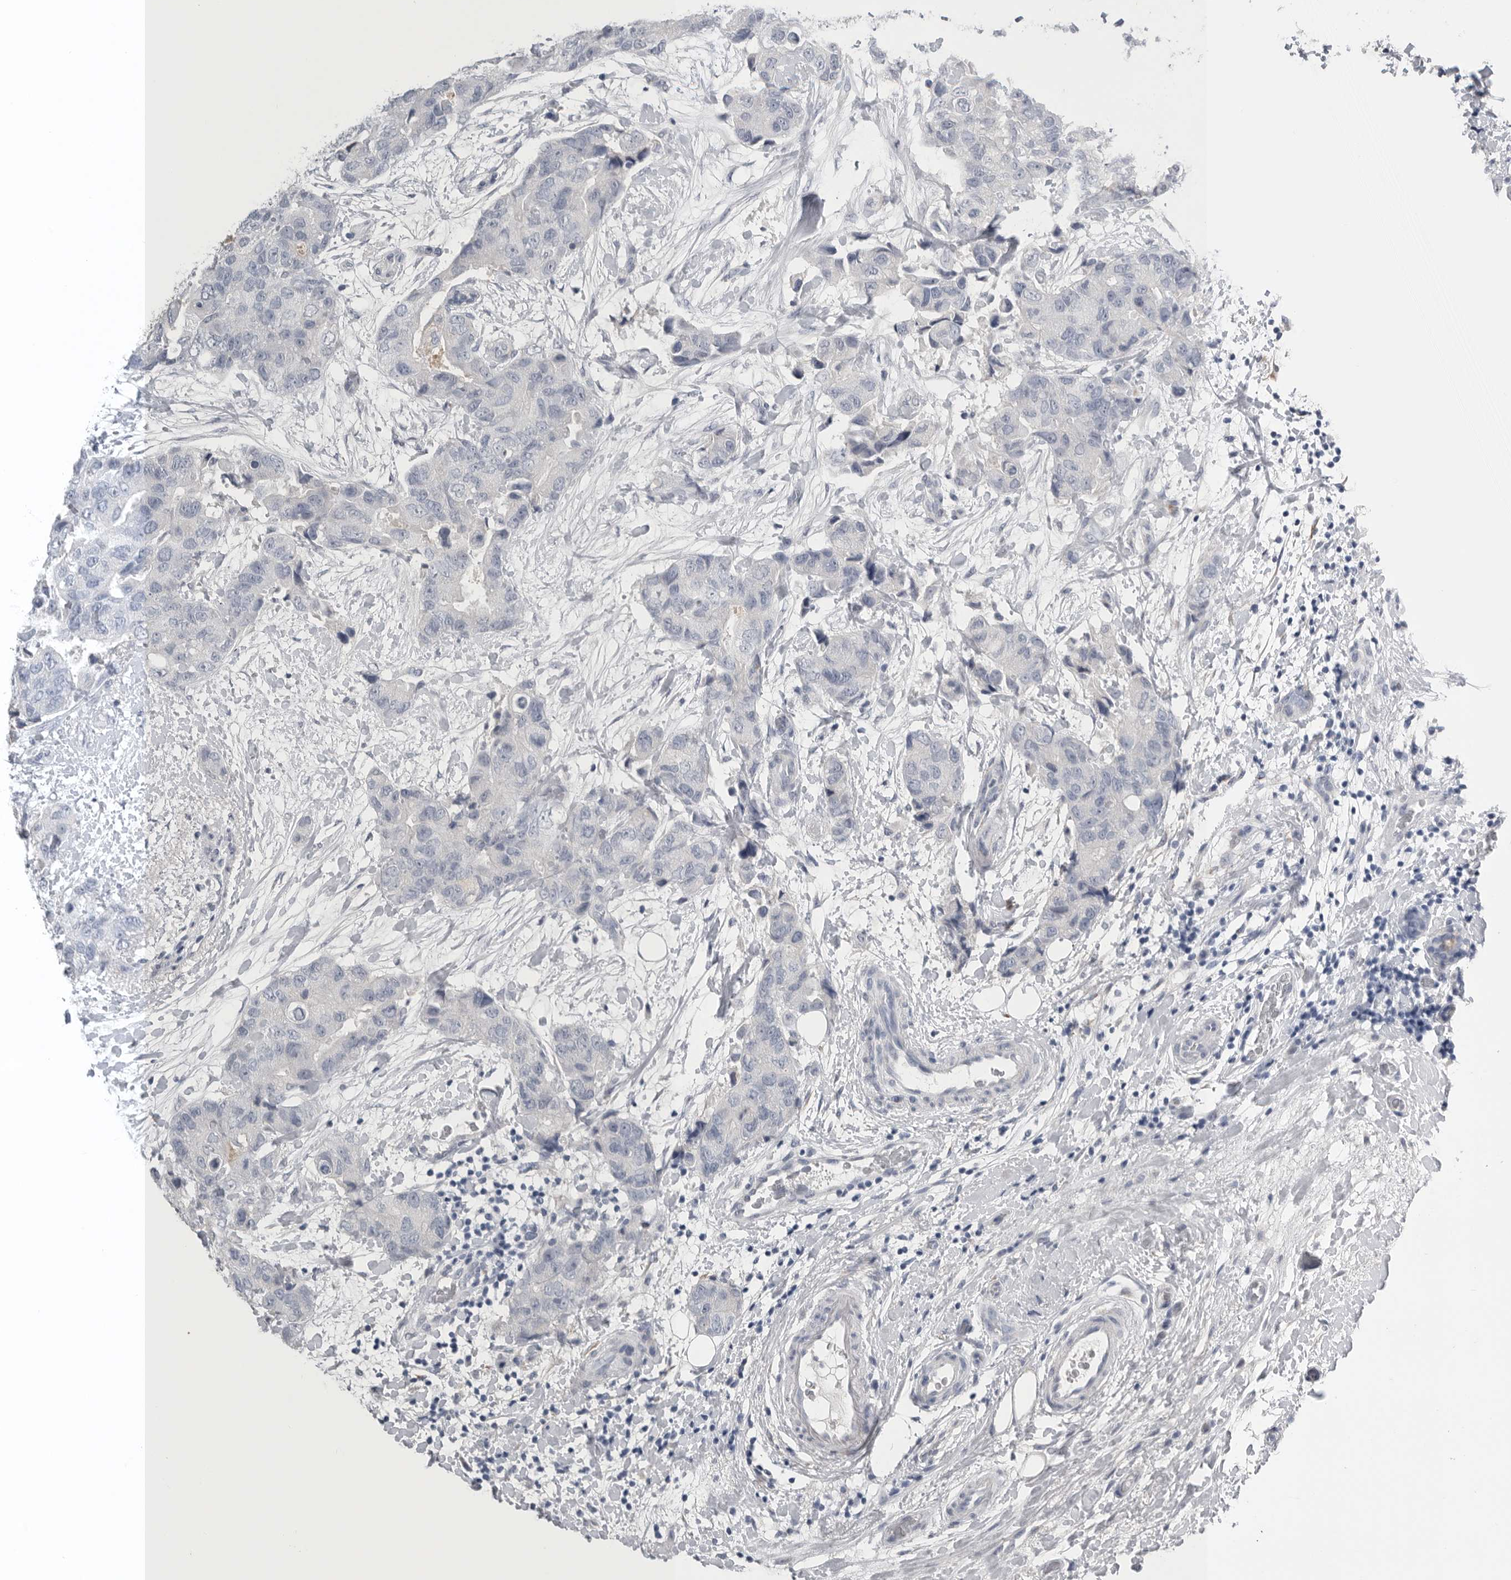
{"staining": {"intensity": "negative", "quantity": "none", "location": "none"}, "tissue": "breast cancer", "cell_type": "Tumor cells", "image_type": "cancer", "snomed": [{"axis": "morphology", "description": "Duct carcinoma"}, {"axis": "topography", "description": "Breast"}], "caption": "The micrograph reveals no significant positivity in tumor cells of breast cancer.", "gene": "TIMP1", "patient": {"sex": "female", "age": 62}}